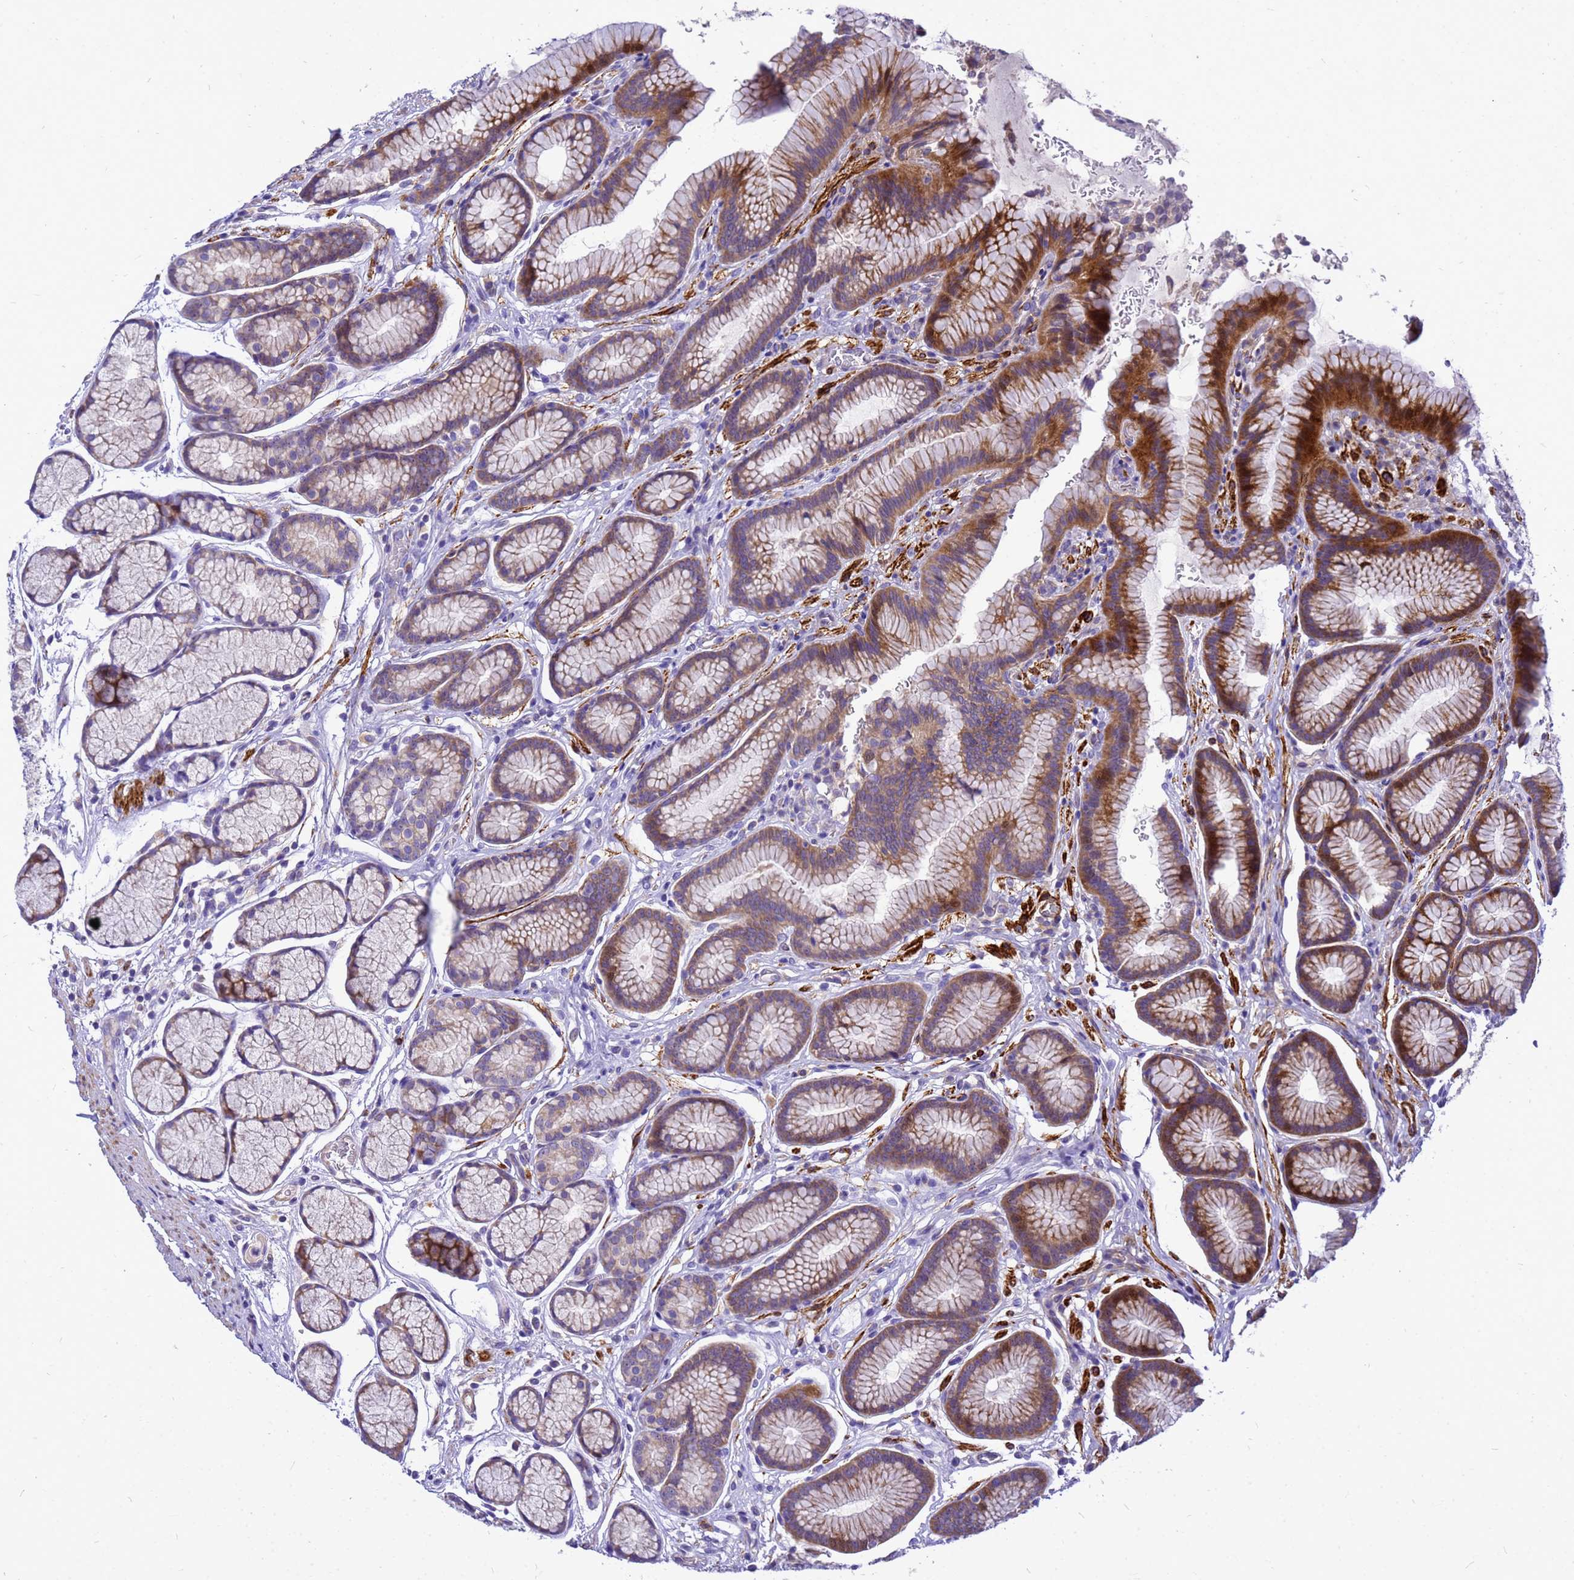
{"staining": {"intensity": "moderate", "quantity": "25%-75%", "location": "cytoplasmic/membranous"}, "tissue": "stomach", "cell_type": "Glandular cells", "image_type": "normal", "snomed": [{"axis": "morphology", "description": "Normal tissue, NOS"}, {"axis": "topography", "description": "Stomach"}], "caption": "IHC of benign human stomach shows medium levels of moderate cytoplasmic/membranous positivity in approximately 25%-75% of glandular cells. Nuclei are stained in blue.", "gene": "POP7", "patient": {"sex": "male", "age": 42}}